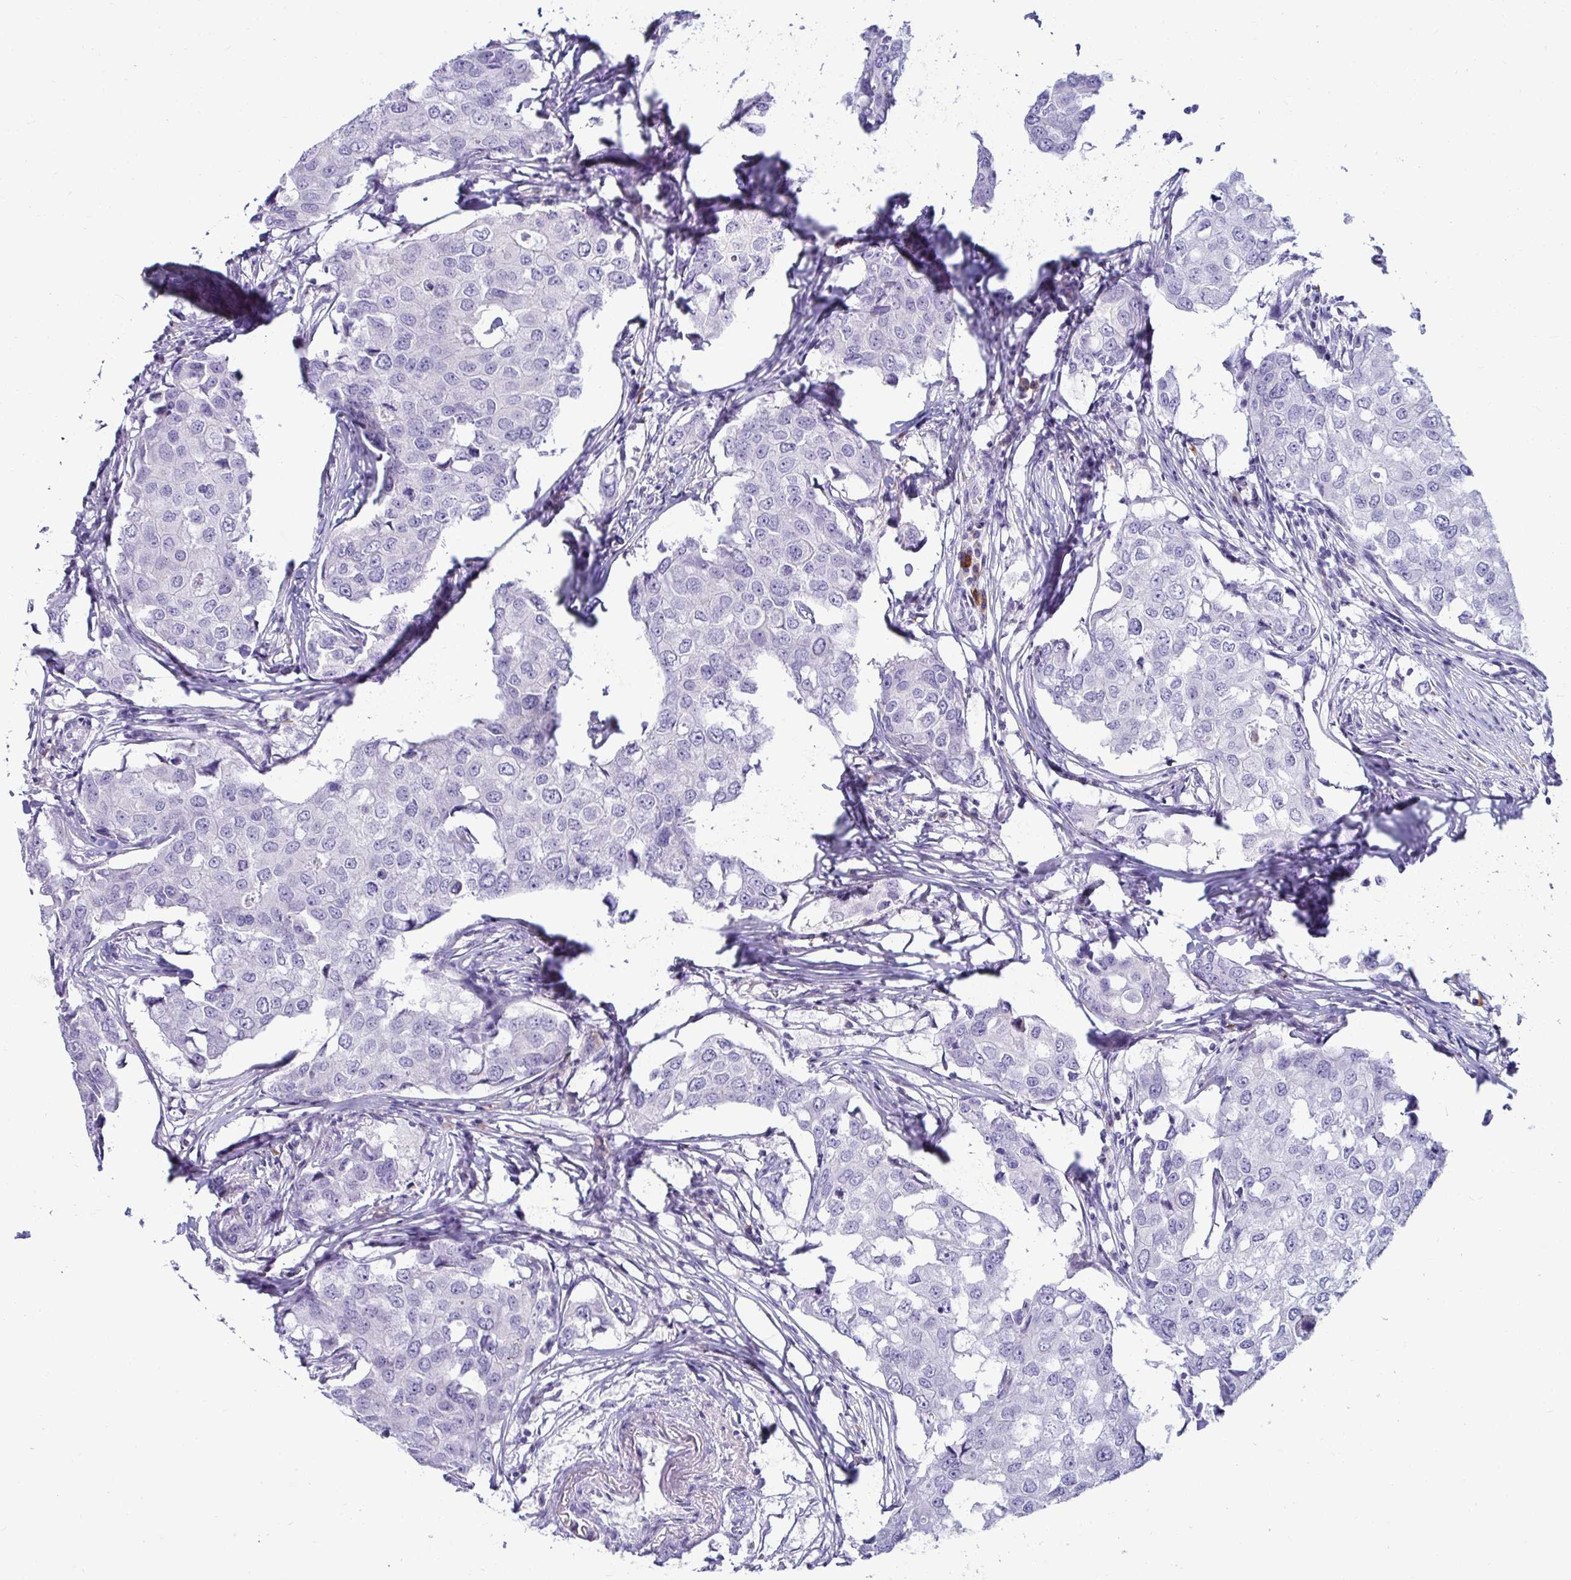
{"staining": {"intensity": "negative", "quantity": "none", "location": "none"}, "tissue": "breast cancer", "cell_type": "Tumor cells", "image_type": "cancer", "snomed": [{"axis": "morphology", "description": "Duct carcinoma"}, {"axis": "topography", "description": "Breast"}], "caption": "IHC of human breast cancer (invasive ductal carcinoma) displays no expression in tumor cells.", "gene": "TFPI2", "patient": {"sex": "female", "age": 27}}